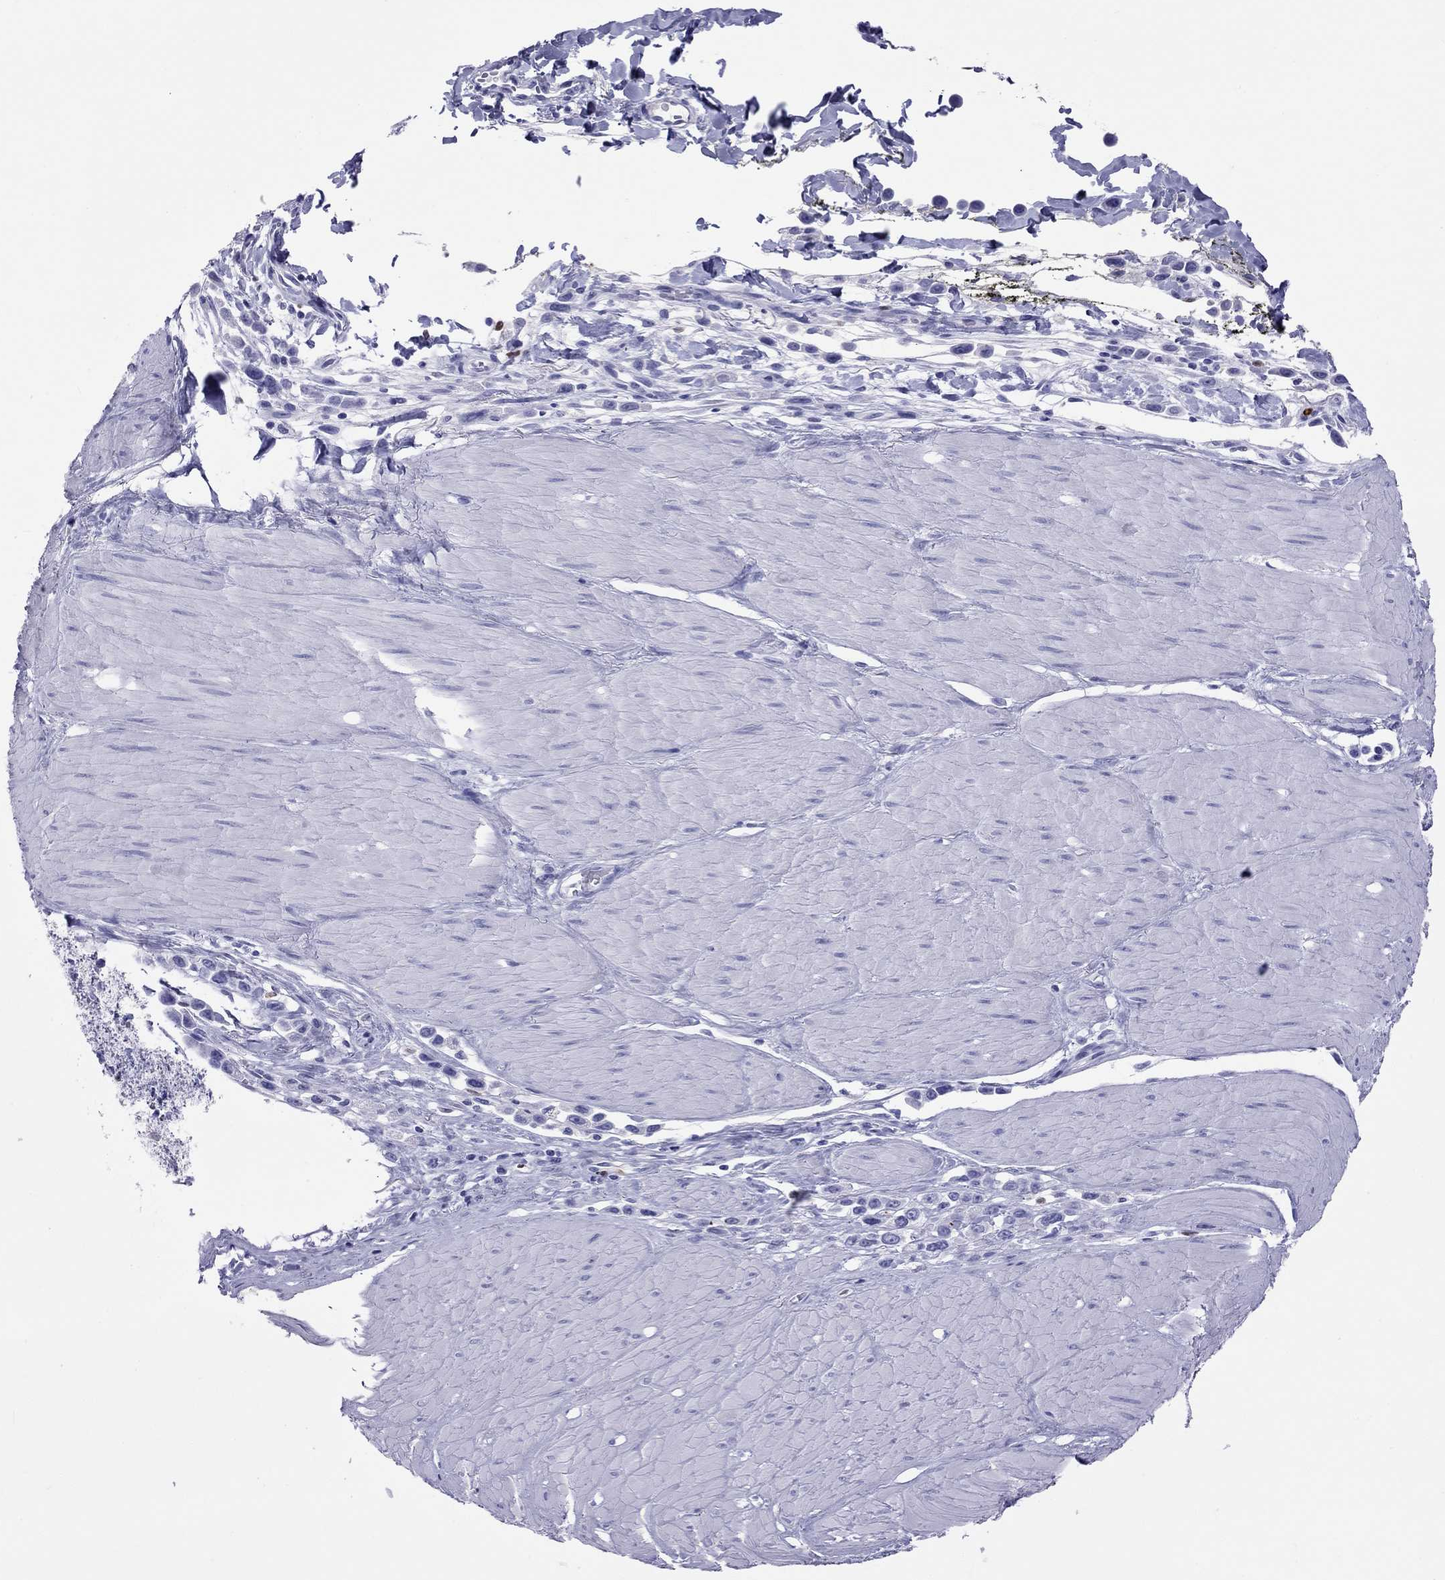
{"staining": {"intensity": "negative", "quantity": "none", "location": "none"}, "tissue": "stomach cancer", "cell_type": "Tumor cells", "image_type": "cancer", "snomed": [{"axis": "morphology", "description": "Adenocarcinoma, NOS"}, {"axis": "topography", "description": "Stomach"}], "caption": "A micrograph of human stomach cancer is negative for staining in tumor cells.", "gene": "SLAMF1", "patient": {"sex": "male", "age": 47}}